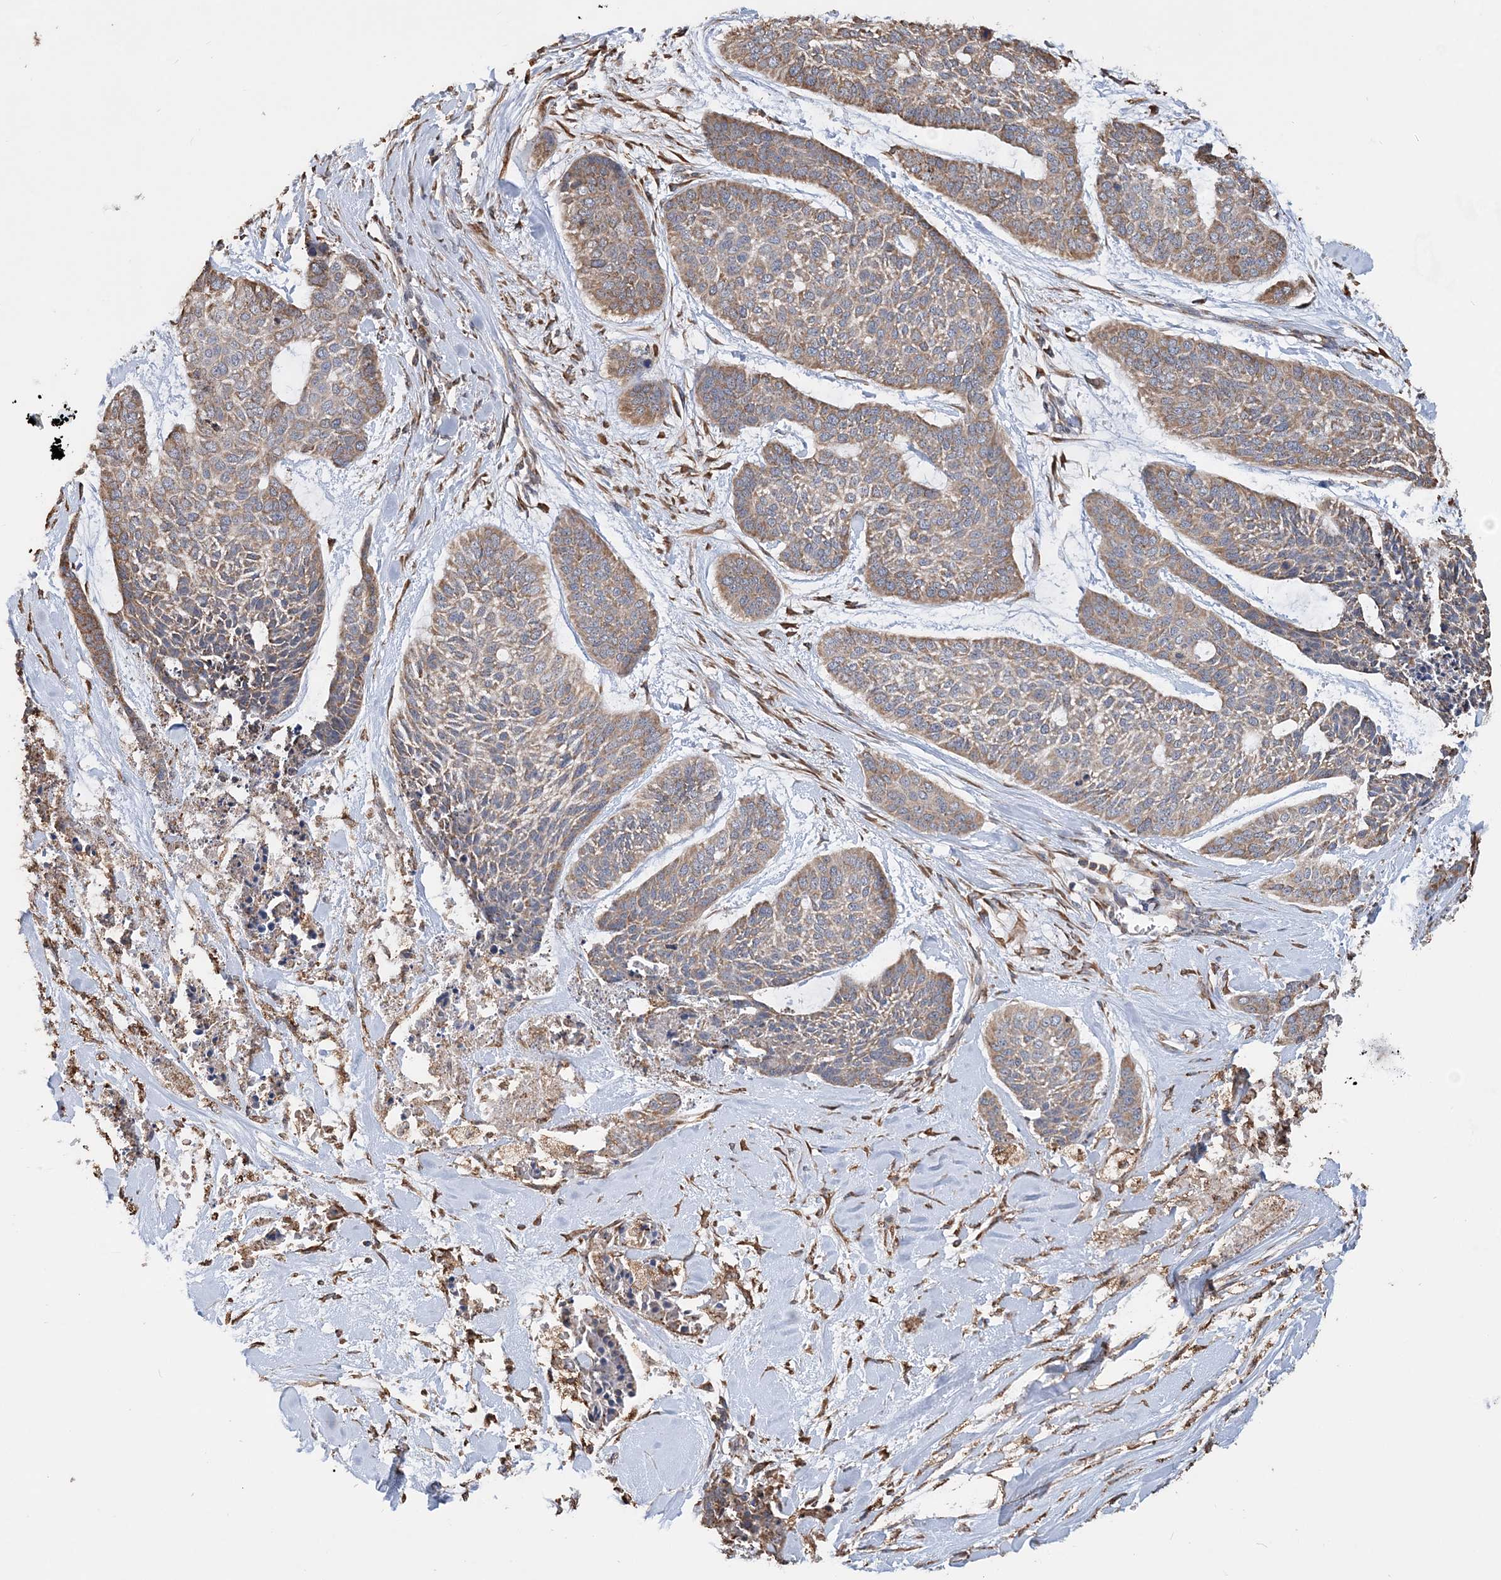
{"staining": {"intensity": "moderate", "quantity": ">75%", "location": "cytoplasmic/membranous"}, "tissue": "skin cancer", "cell_type": "Tumor cells", "image_type": "cancer", "snomed": [{"axis": "morphology", "description": "Basal cell carcinoma"}, {"axis": "topography", "description": "Skin"}], "caption": "Tumor cells display medium levels of moderate cytoplasmic/membranous staining in approximately >75% of cells in skin cancer (basal cell carcinoma). The staining is performed using DAB (3,3'-diaminobenzidine) brown chromogen to label protein expression. The nuclei are counter-stained blue using hematoxylin.", "gene": "WDR12", "patient": {"sex": "female", "age": 64}}